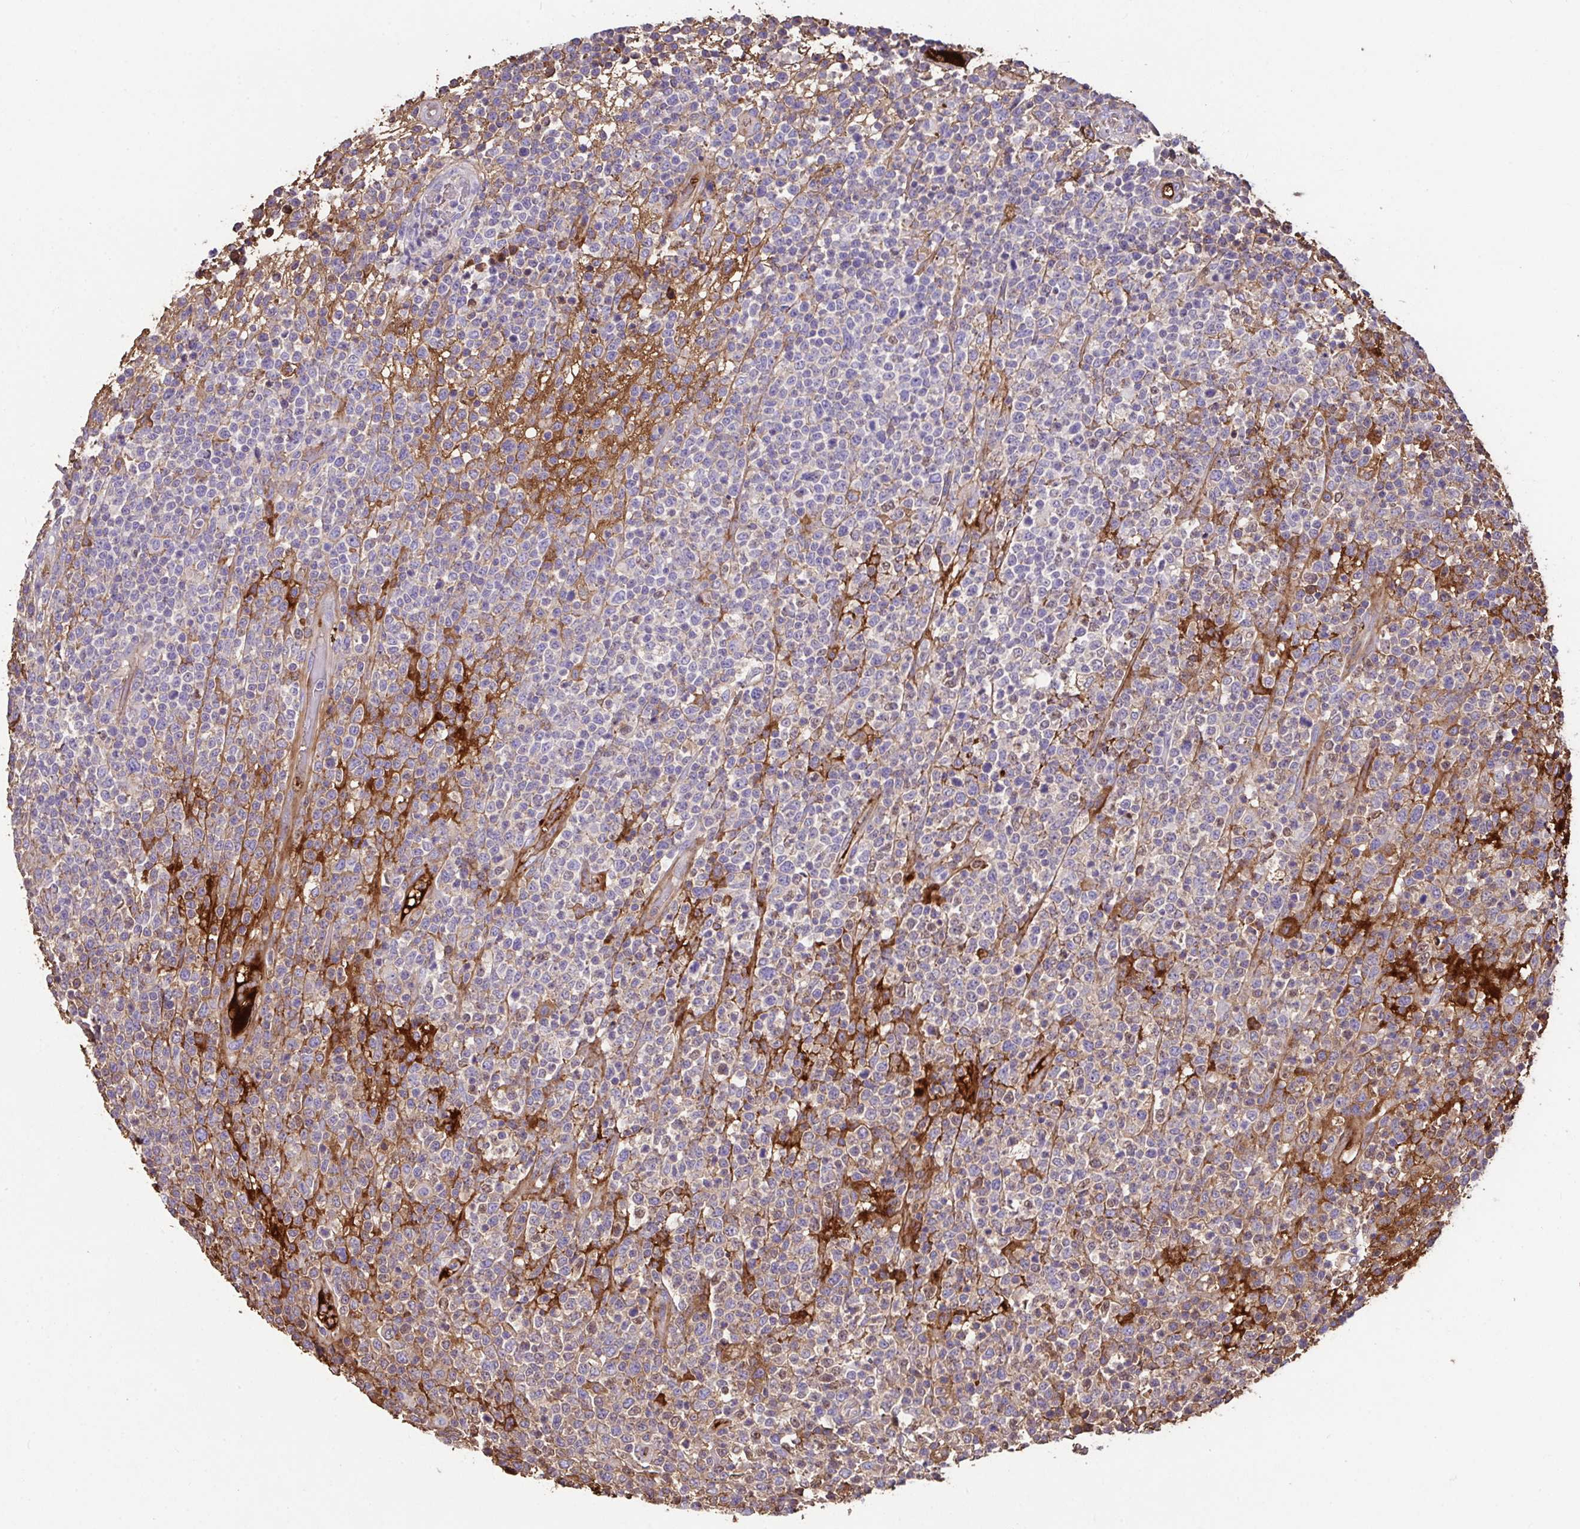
{"staining": {"intensity": "weak", "quantity": "<25%", "location": "cytoplasmic/membranous"}, "tissue": "lymphoma", "cell_type": "Tumor cells", "image_type": "cancer", "snomed": [{"axis": "morphology", "description": "Malignant lymphoma, non-Hodgkin's type, High grade"}, {"axis": "topography", "description": "Colon"}], "caption": "An immunohistochemistry micrograph of high-grade malignant lymphoma, non-Hodgkin's type is shown. There is no staining in tumor cells of high-grade malignant lymphoma, non-Hodgkin's type.", "gene": "ZNF813", "patient": {"sex": "female", "age": 53}}